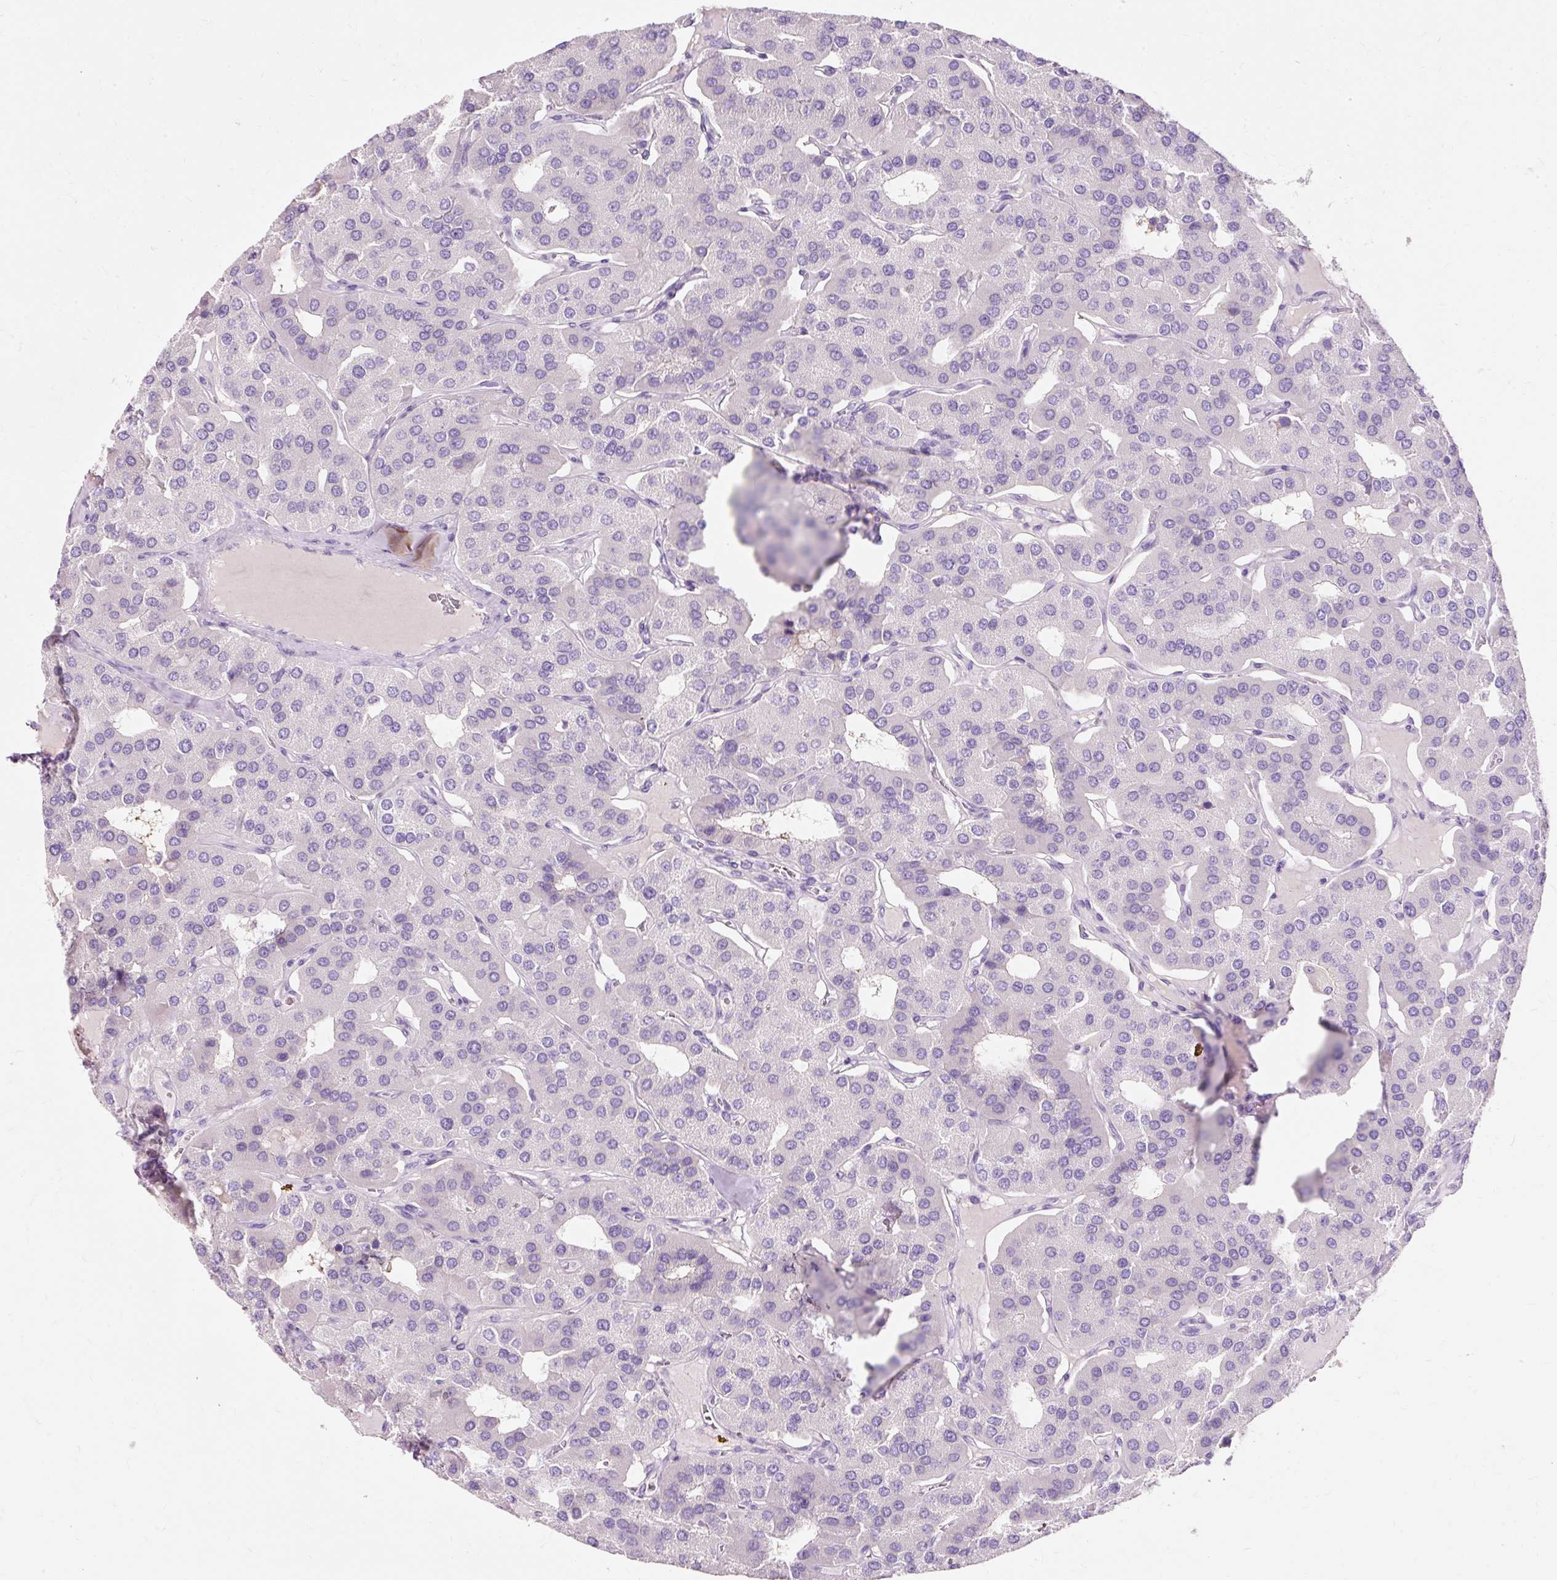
{"staining": {"intensity": "negative", "quantity": "none", "location": "none"}, "tissue": "parathyroid gland", "cell_type": "Glandular cells", "image_type": "normal", "snomed": [{"axis": "morphology", "description": "Normal tissue, NOS"}, {"axis": "morphology", "description": "Adenoma, NOS"}, {"axis": "topography", "description": "Parathyroid gland"}], "caption": "There is no significant expression in glandular cells of parathyroid gland.", "gene": "CLDN25", "patient": {"sex": "female", "age": 86}}